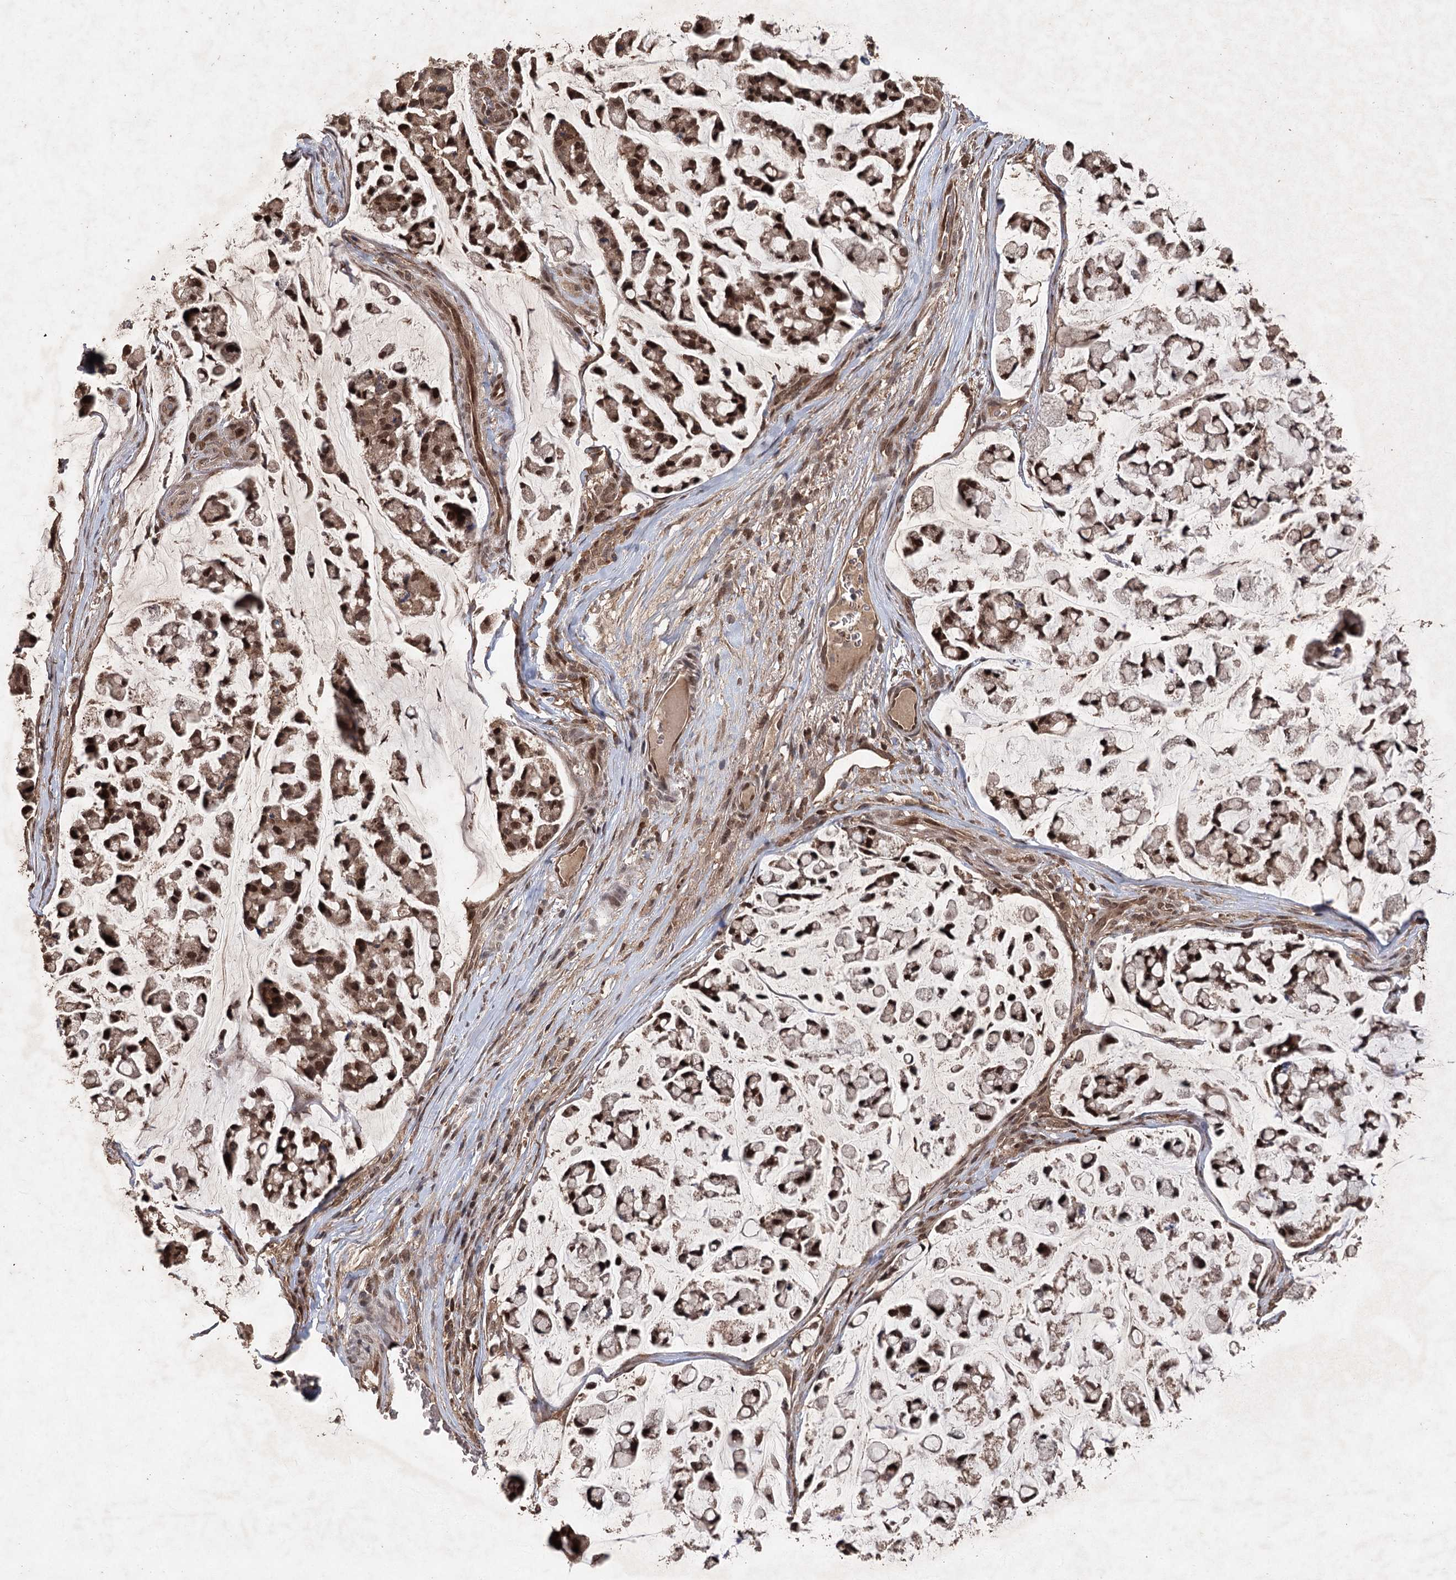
{"staining": {"intensity": "moderate", "quantity": ">75%", "location": "nuclear"}, "tissue": "stomach cancer", "cell_type": "Tumor cells", "image_type": "cancer", "snomed": [{"axis": "morphology", "description": "Adenocarcinoma, NOS"}, {"axis": "topography", "description": "Stomach, lower"}], "caption": "Immunohistochemical staining of human stomach cancer exhibits moderate nuclear protein positivity in approximately >75% of tumor cells.", "gene": "FBXO7", "patient": {"sex": "male", "age": 67}}